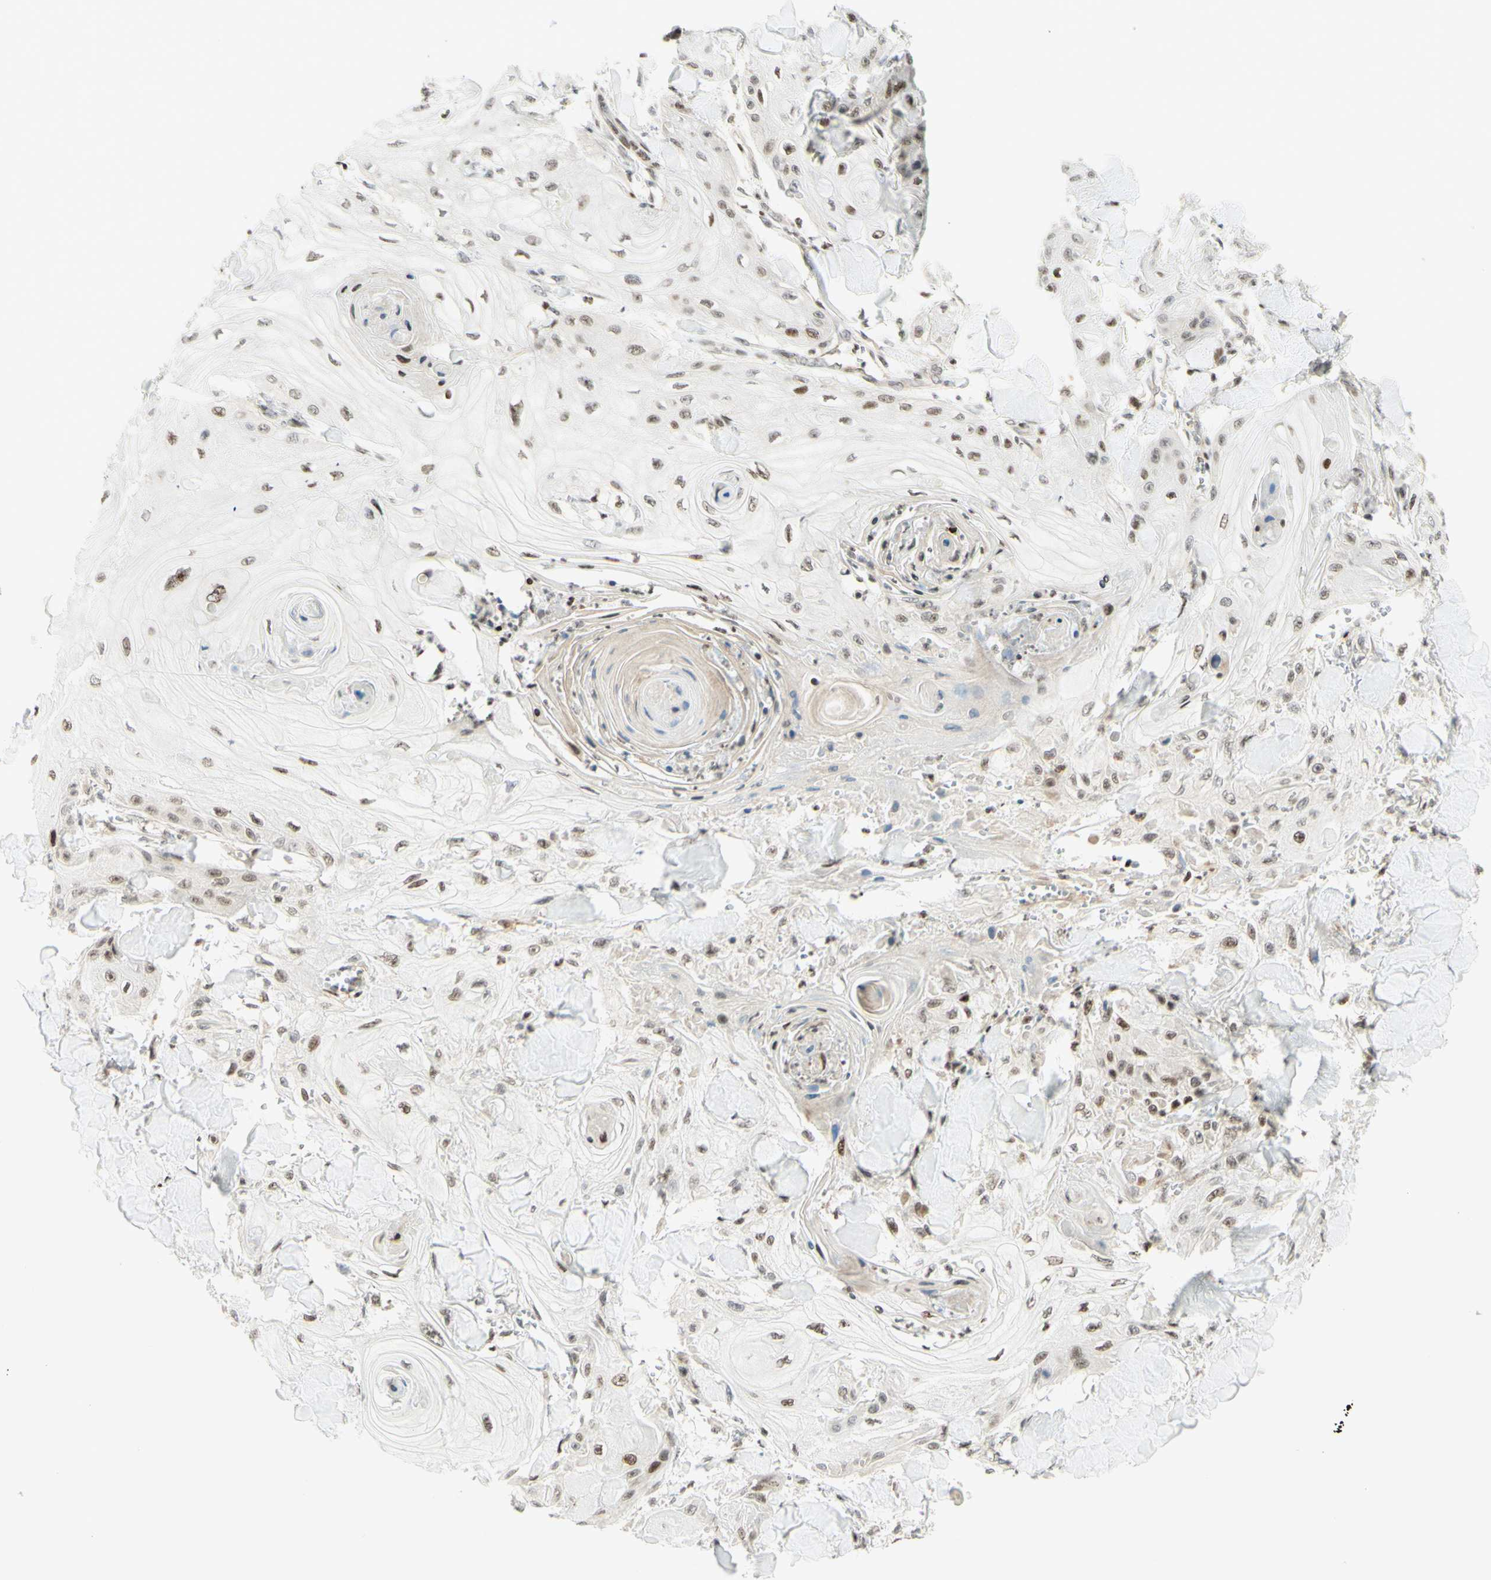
{"staining": {"intensity": "weak", "quantity": ">75%", "location": "nuclear"}, "tissue": "skin cancer", "cell_type": "Tumor cells", "image_type": "cancer", "snomed": [{"axis": "morphology", "description": "Squamous cell carcinoma, NOS"}, {"axis": "topography", "description": "Skin"}], "caption": "Squamous cell carcinoma (skin) stained with a protein marker displays weak staining in tumor cells.", "gene": "CDKL5", "patient": {"sex": "male", "age": 74}}